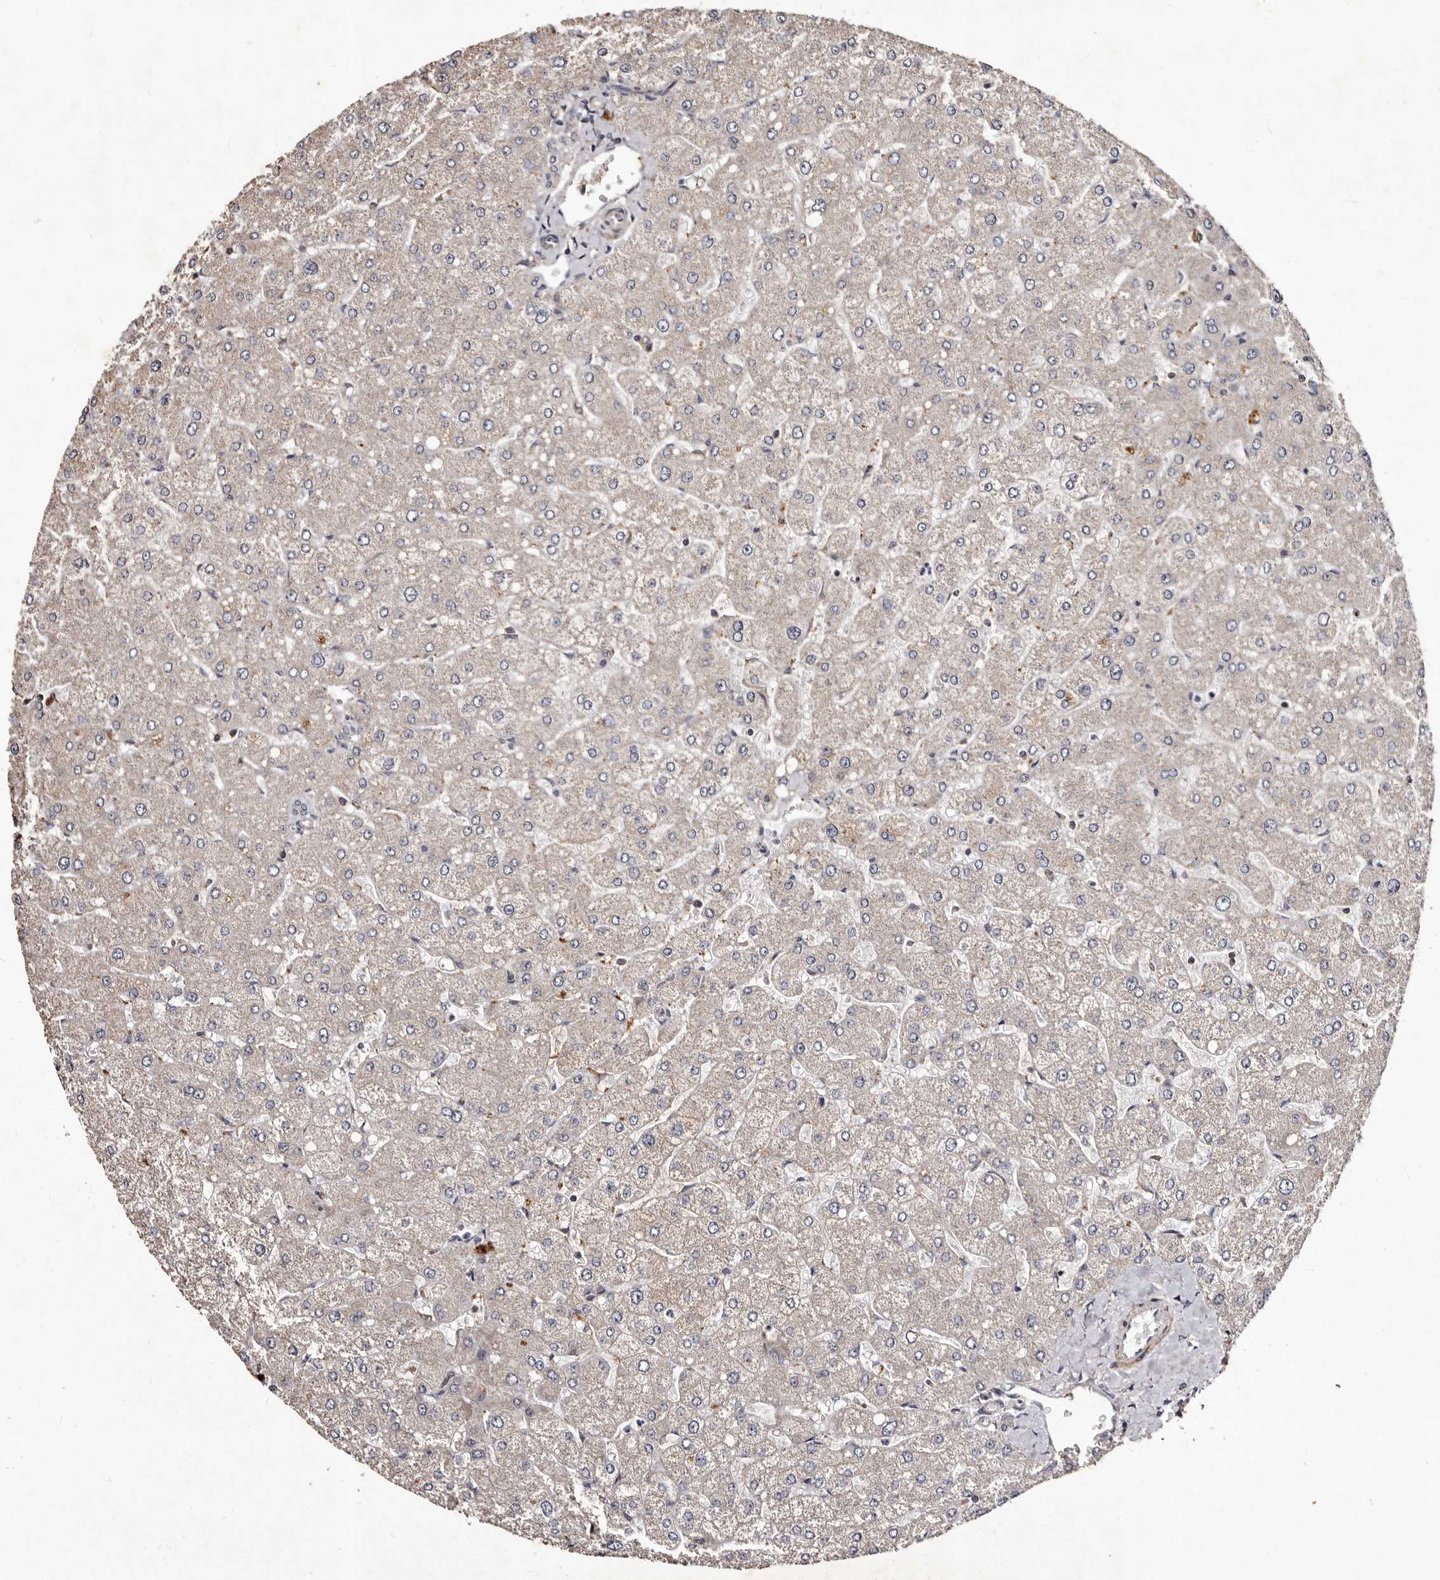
{"staining": {"intensity": "negative", "quantity": "none", "location": "none"}, "tissue": "liver", "cell_type": "Cholangiocytes", "image_type": "normal", "snomed": [{"axis": "morphology", "description": "Normal tissue, NOS"}, {"axis": "topography", "description": "Liver"}], "caption": "Cholangiocytes show no significant protein staining in unremarkable liver. (IHC, brightfield microscopy, high magnification).", "gene": "MKRN3", "patient": {"sex": "male", "age": 55}}